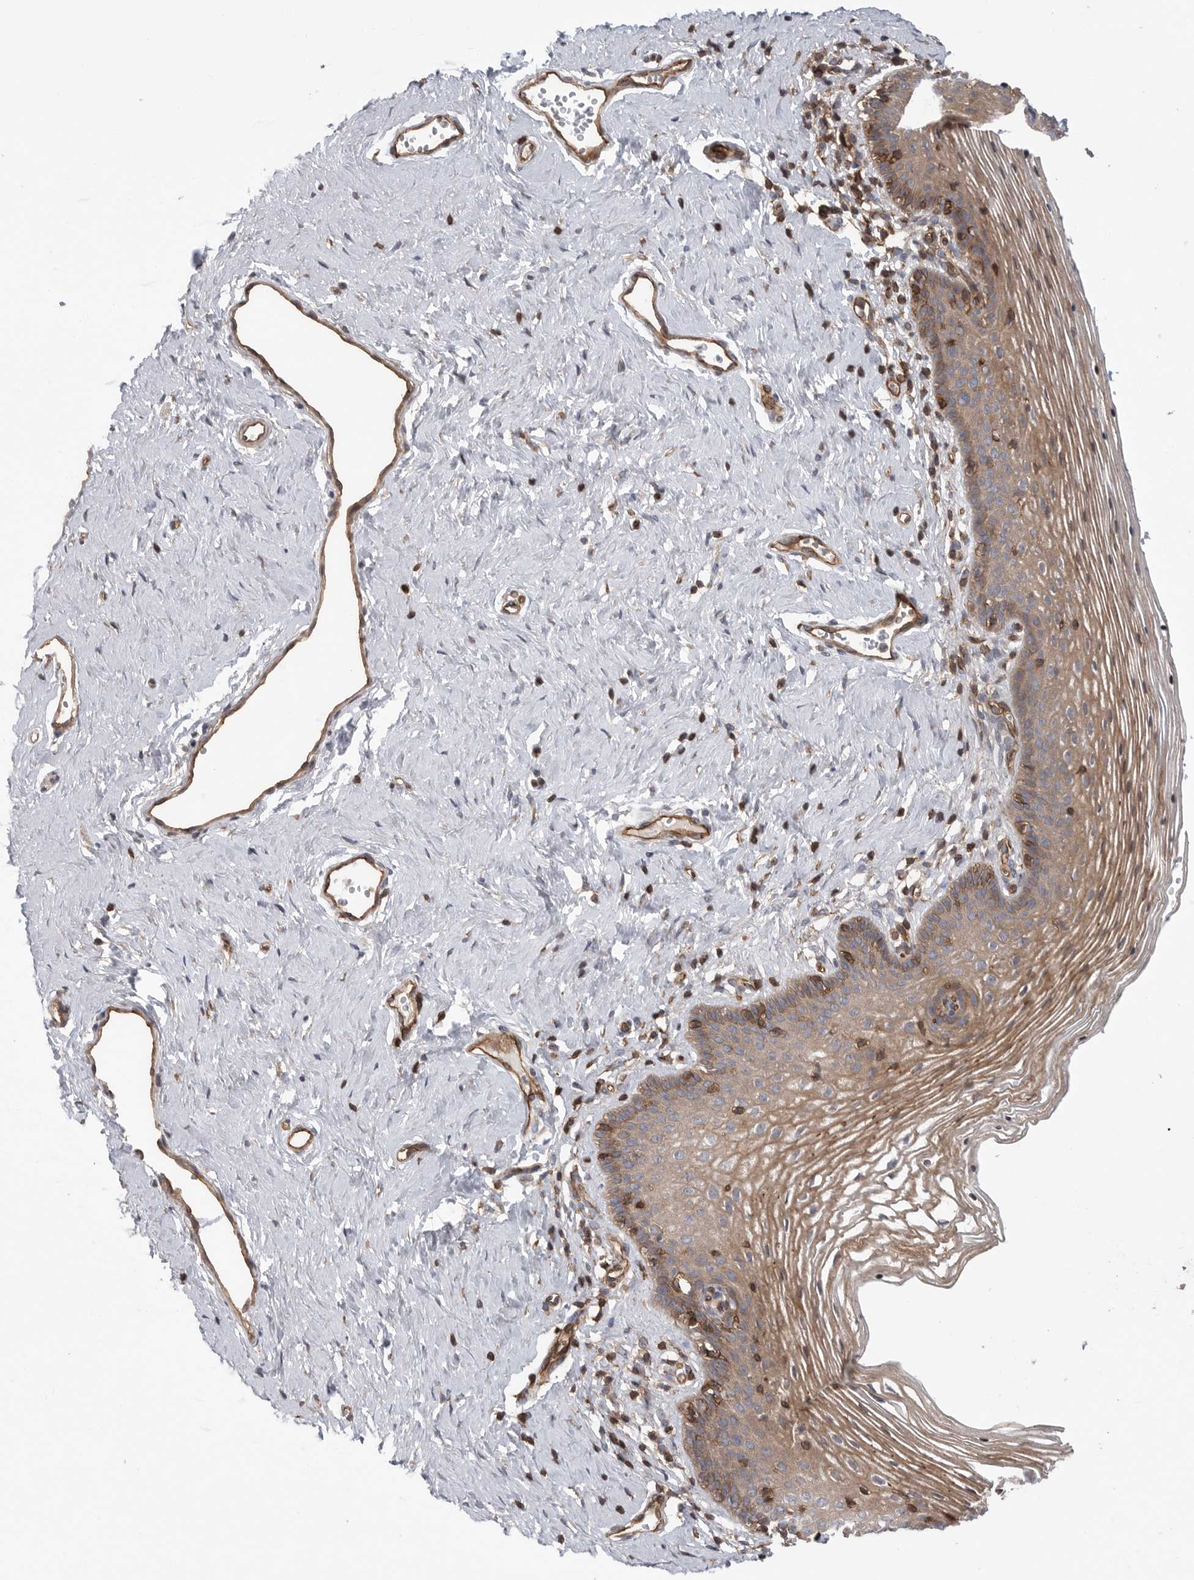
{"staining": {"intensity": "moderate", "quantity": ">75%", "location": "cytoplasmic/membranous"}, "tissue": "vagina", "cell_type": "Squamous epithelial cells", "image_type": "normal", "snomed": [{"axis": "morphology", "description": "Normal tissue, NOS"}, {"axis": "topography", "description": "Vagina"}], "caption": "DAB (3,3'-diaminobenzidine) immunohistochemical staining of benign human vagina displays moderate cytoplasmic/membranous protein expression in about >75% of squamous epithelial cells.", "gene": "PRKCH", "patient": {"sex": "female", "age": 32}}